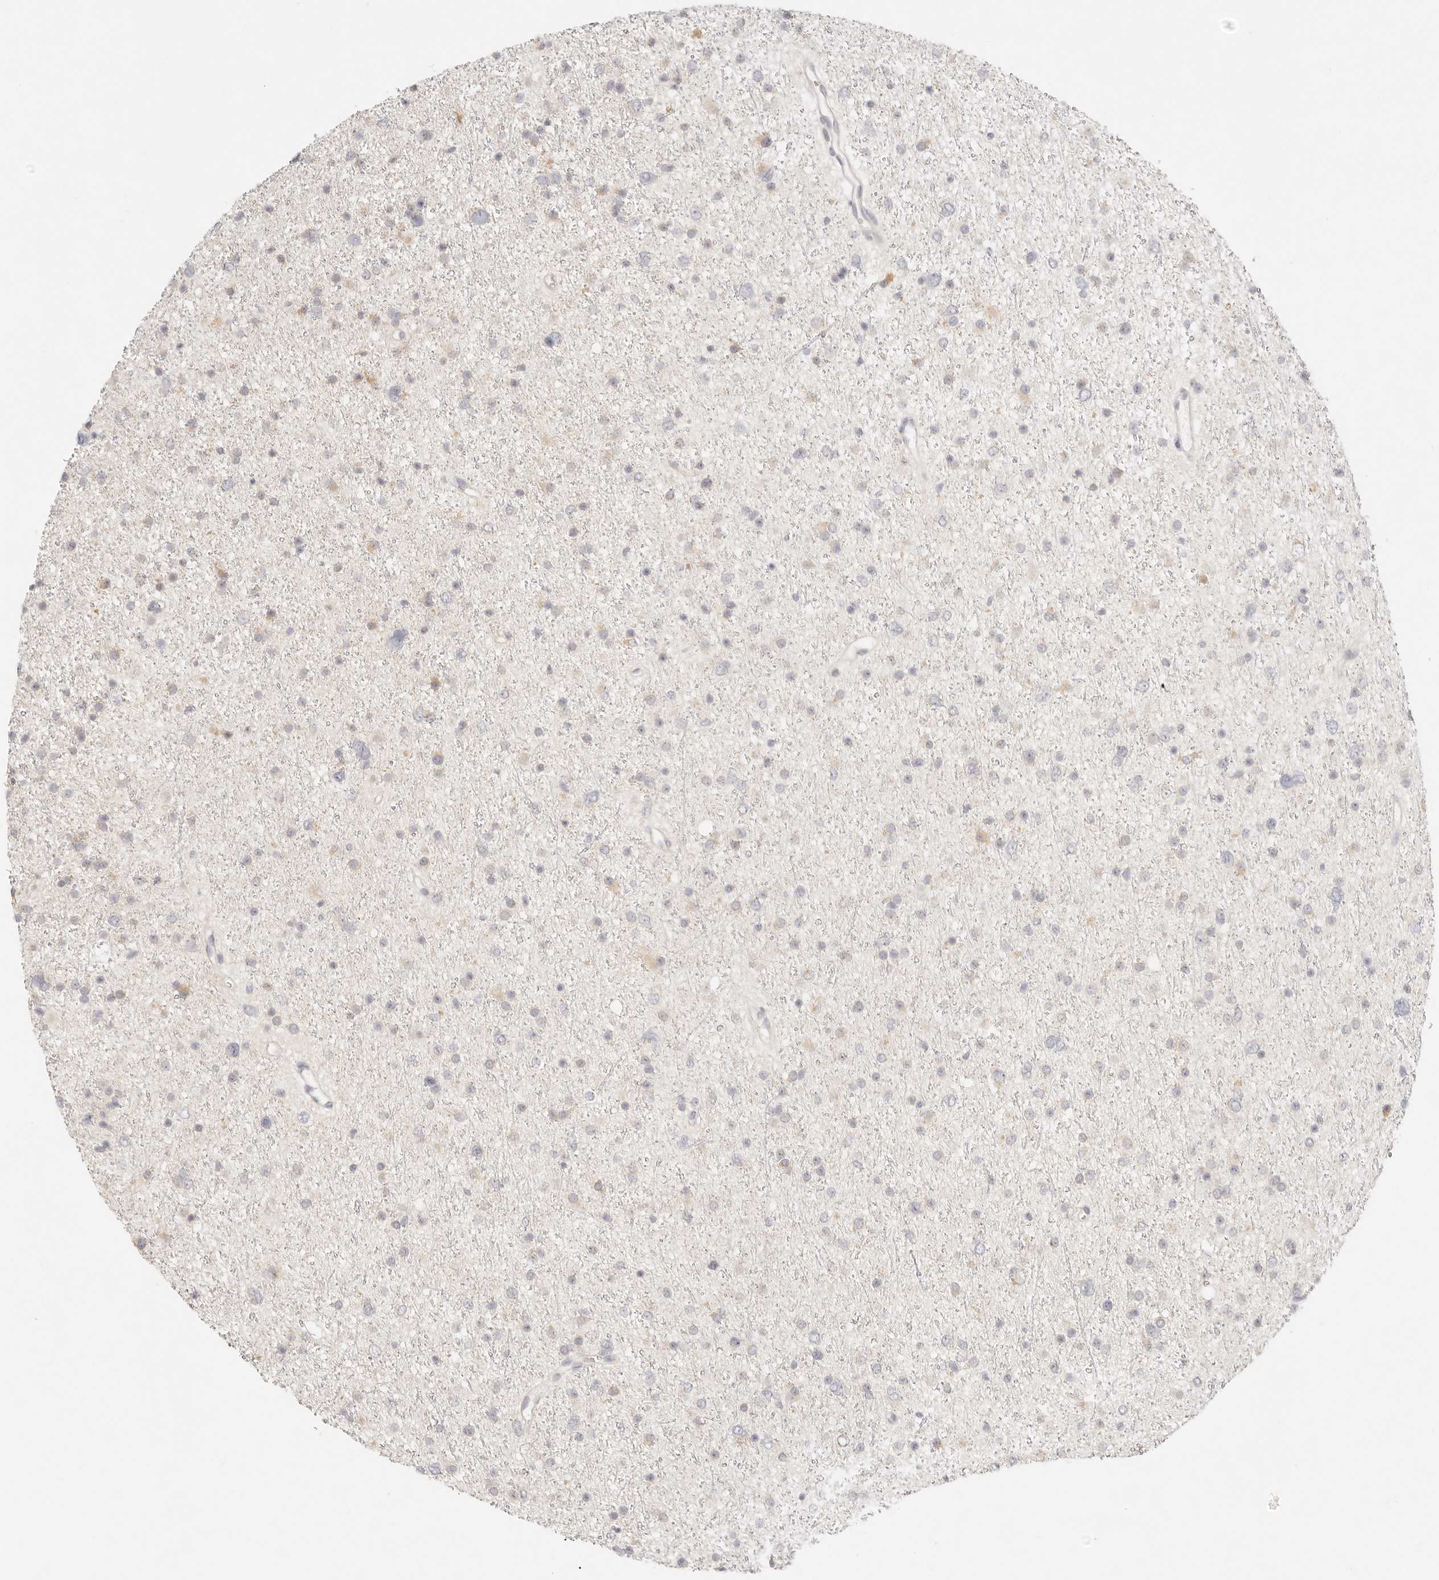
{"staining": {"intensity": "negative", "quantity": "none", "location": "none"}, "tissue": "glioma", "cell_type": "Tumor cells", "image_type": "cancer", "snomed": [{"axis": "morphology", "description": "Glioma, malignant, Low grade"}, {"axis": "topography", "description": "Cerebral cortex"}], "caption": "High magnification brightfield microscopy of malignant low-grade glioma stained with DAB (brown) and counterstained with hematoxylin (blue): tumor cells show no significant staining.", "gene": "GPR156", "patient": {"sex": "female", "age": 39}}